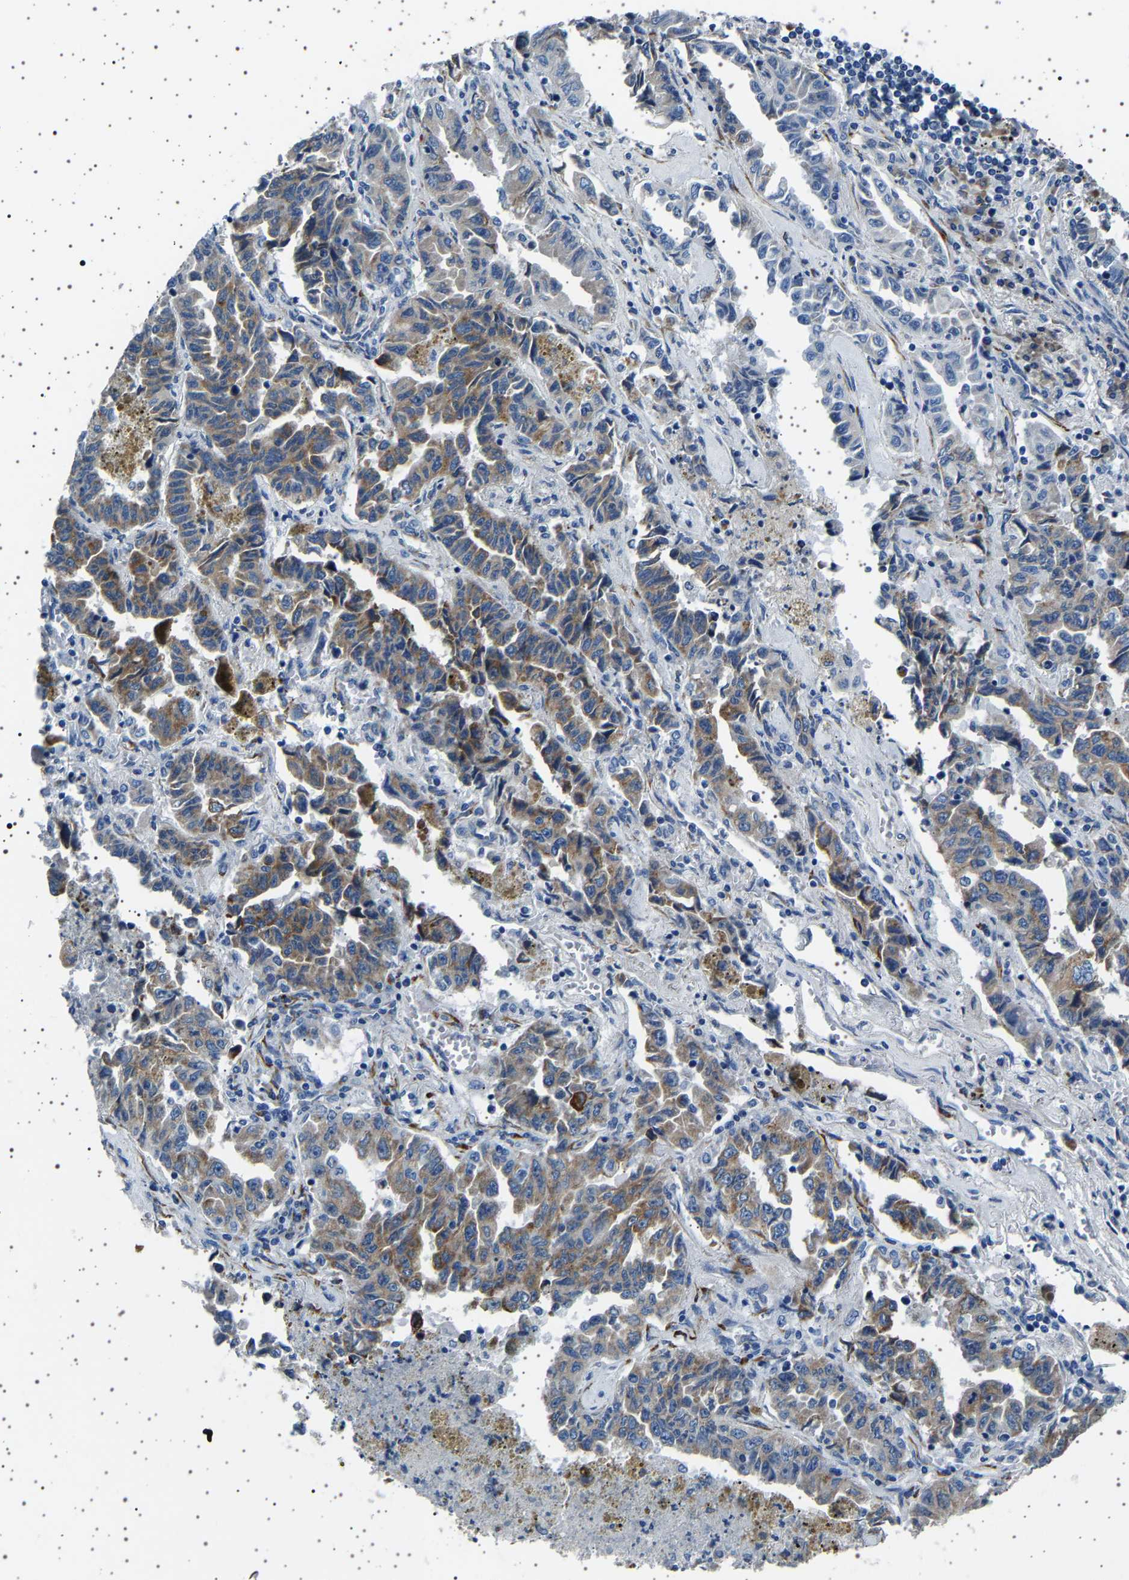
{"staining": {"intensity": "moderate", "quantity": ">75%", "location": "cytoplasmic/membranous"}, "tissue": "lung cancer", "cell_type": "Tumor cells", "image_type": "cancer", "snomed": [{"axis": "morphology", "description": "Adenocarcinoma, NOS"}, {"axis": "topography", "description": "Lung"}], "caption": "A brown stain labels moderate cytoplasmic/membranous staining of a protein in lung adenocarcinoma tumor cells.", "gene": "FTCD", "patient": {"sex": "female", "age": 51}}